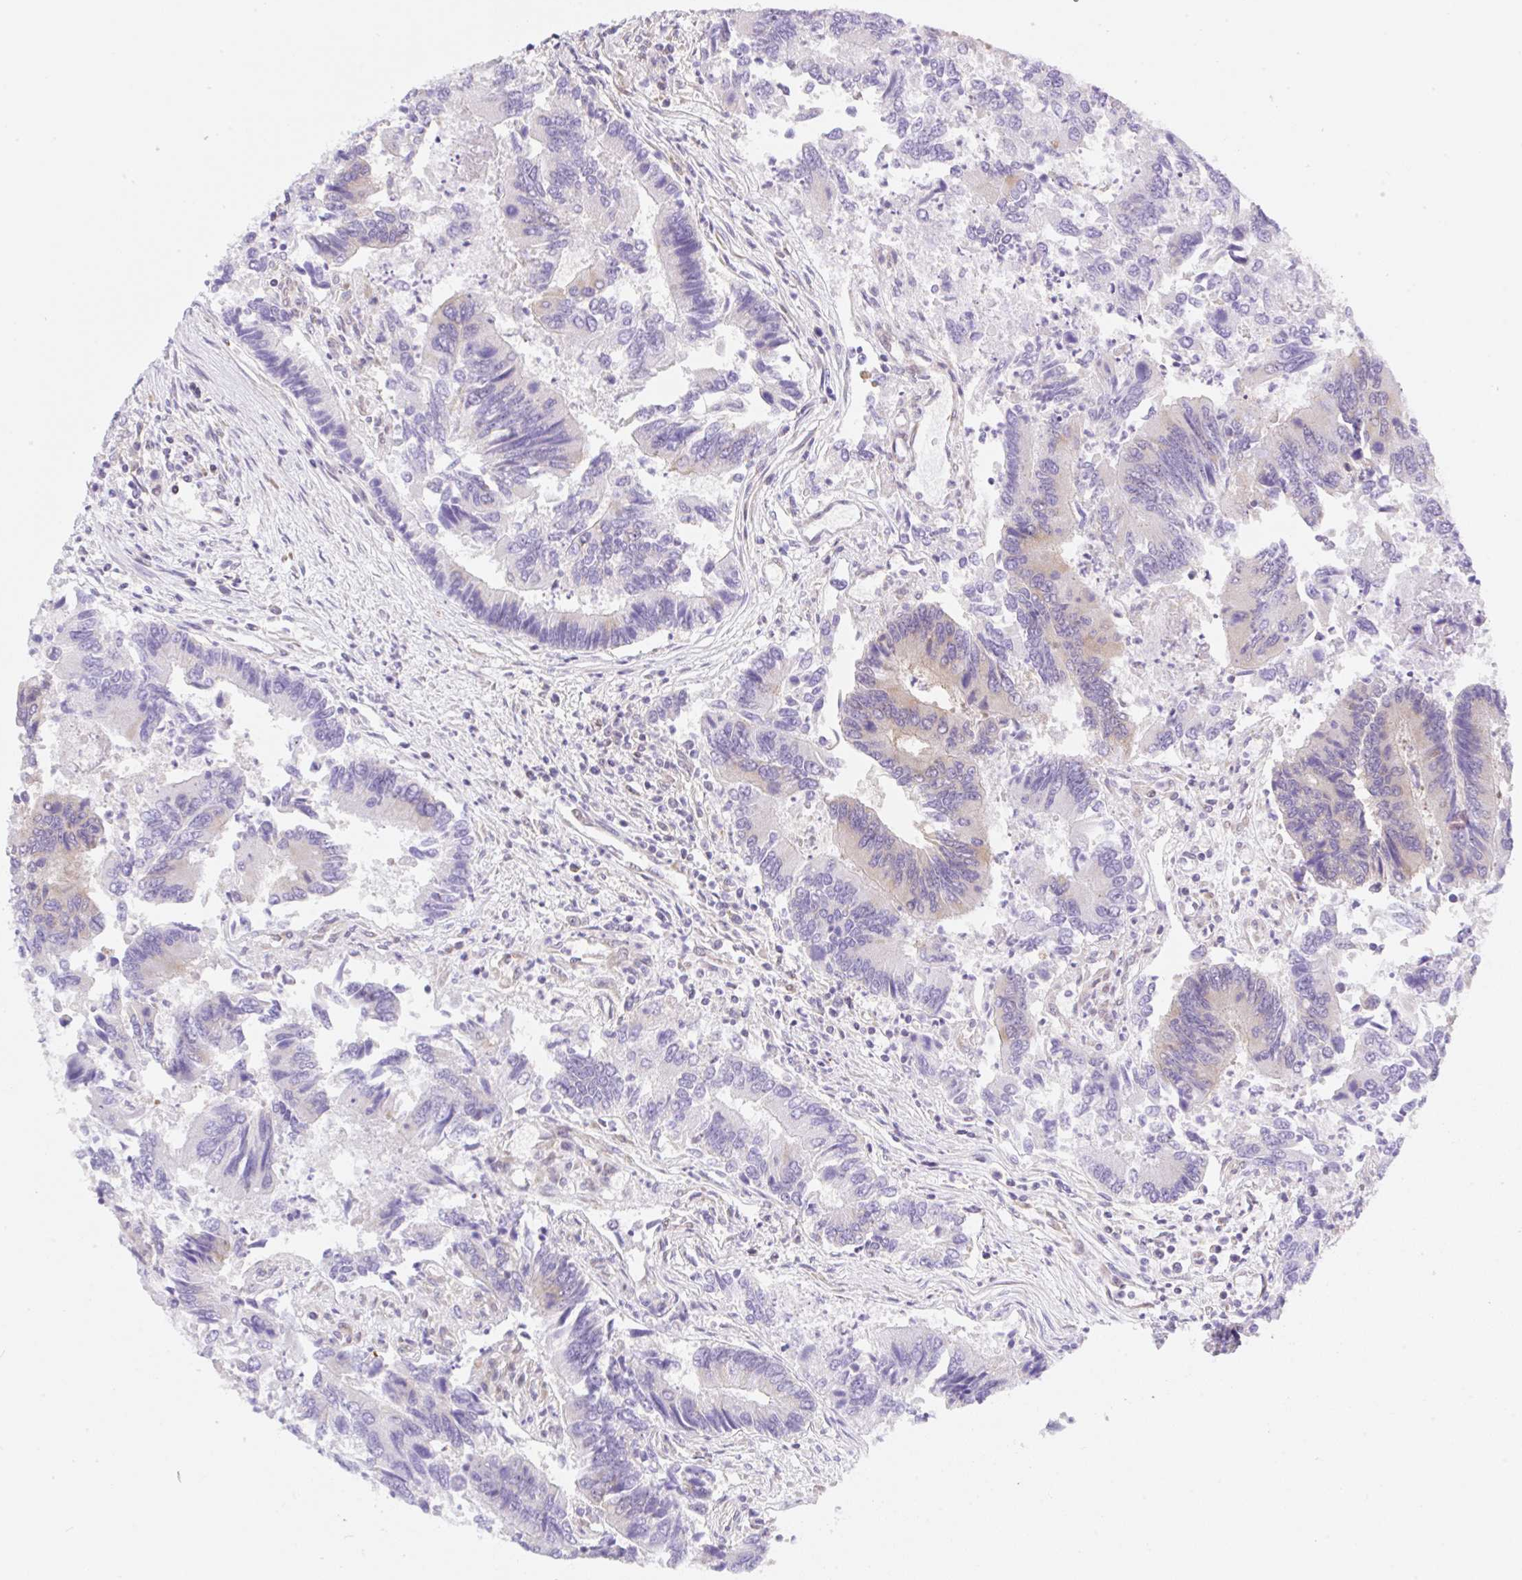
{"staining": {"intensity": "weak", "quantity": "25%-75%", "location": "cytoplasmic/membranous"}, "tissue": "colorectal cancer", "cell_type": "Tumor cells", "image_type": "cancer", "snomed": [{"axis": "morphology", "description": "Adenocarcinoma, NOS"}, {"axis": "topography", "description": "Colon"}], "caption": "Immunohistochemical staining of human colorectal cancer (adenocarcinoma) shows low levels of weak cytoplasmic/membranous expression in approximately 25%-75% of tumor cells.", "gene": "TBPL2", "patient": {"sex": "female", "age": 67}}